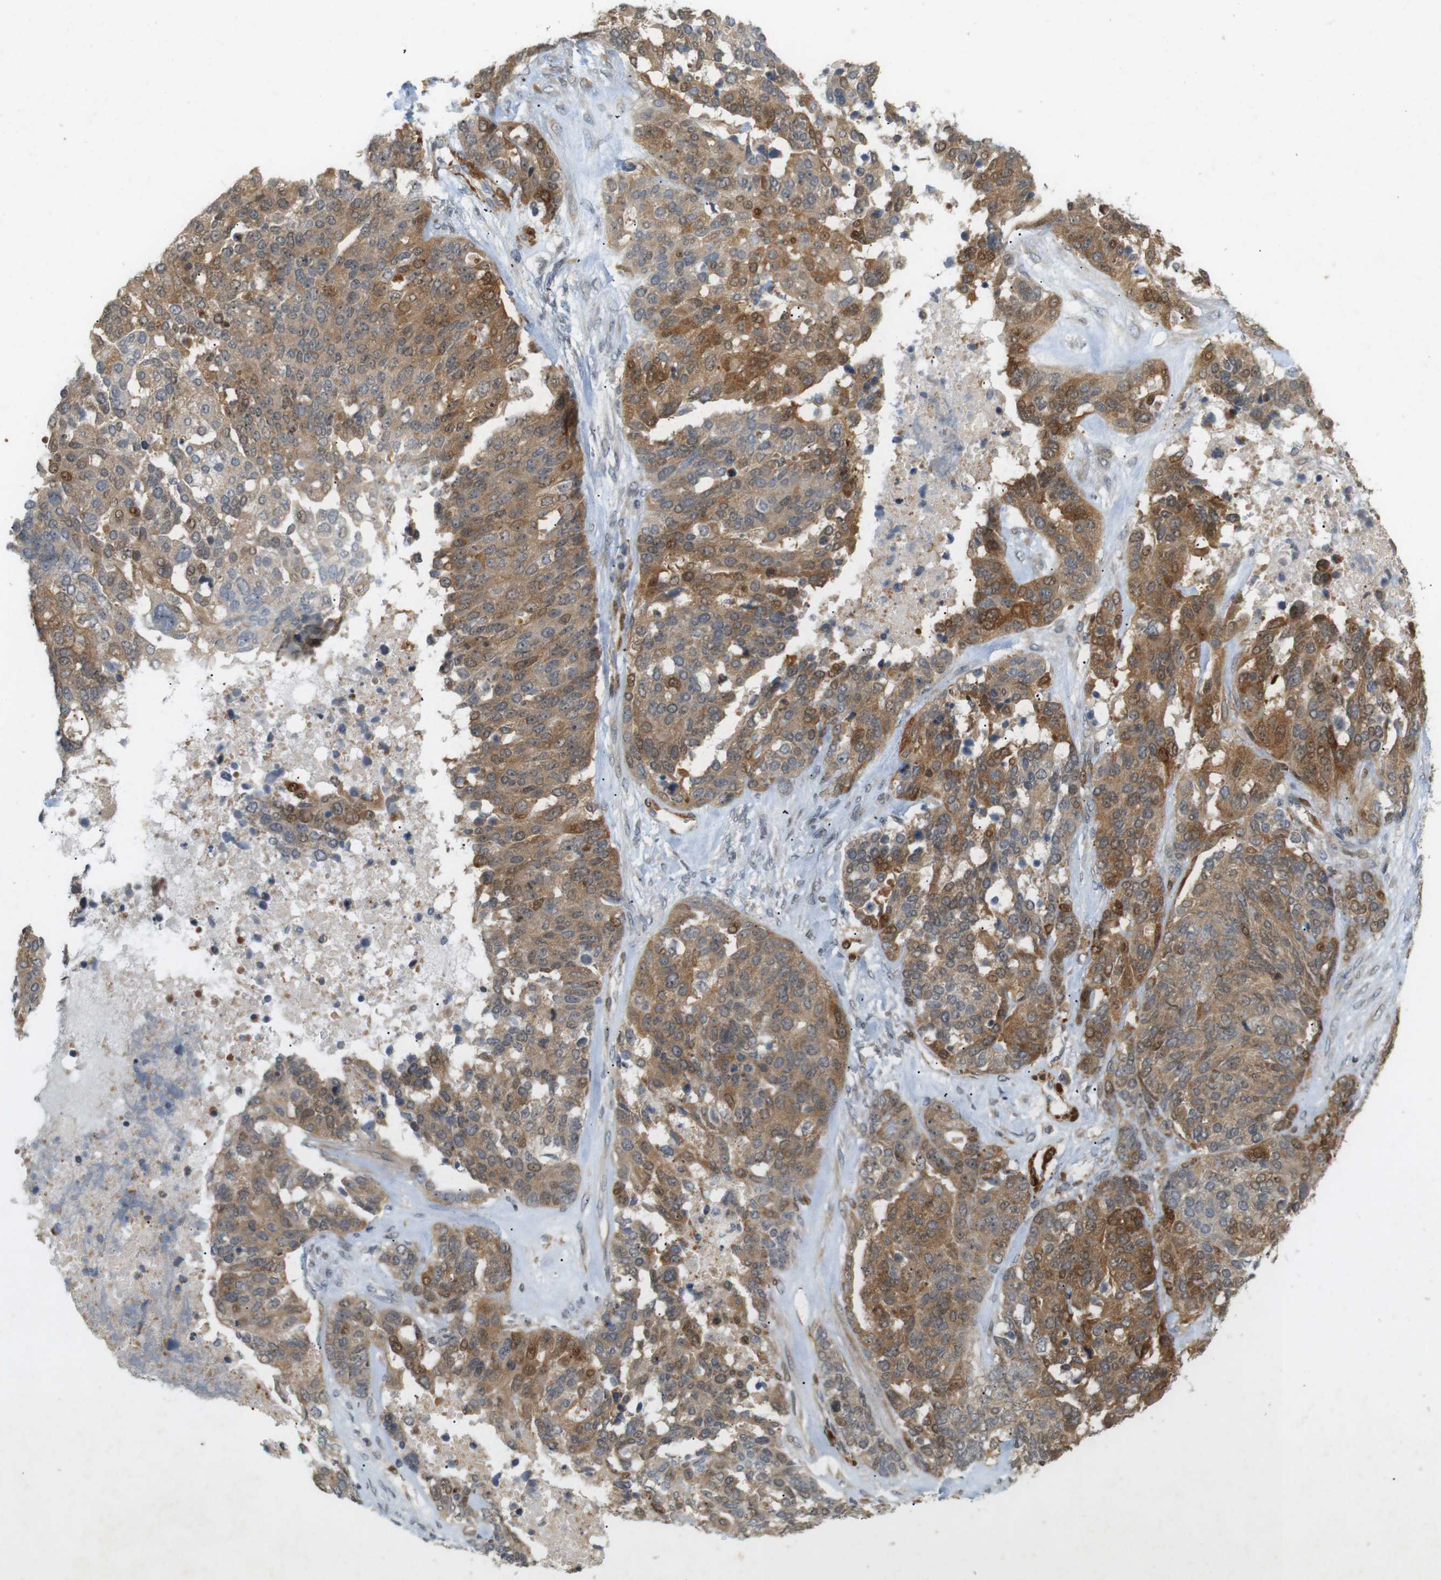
{"staining": {"intensity": "moderate", "quantity": ">75%", "location": "cytoplasmic/membranous"}, "tissue": "ovarian cancer", "cell_type": "Tumor cells", "image_type": "cancer", "snomed": [{"axis": "morphology", "description": "Cystadenocarcinoma, serous, NOS"}, {"axis": "topography", "description": "Ovary"}], "caption": "This photomicrograph shows immunohistochemistry staining of ovarian cancer (serous cystadenocarcinoma), with medium moderate cytoplasmic/membranous staining in about >75% of tumor cells.", "gene": "PPP1R14A", "patient": {"sex": "female", "age": 44}}